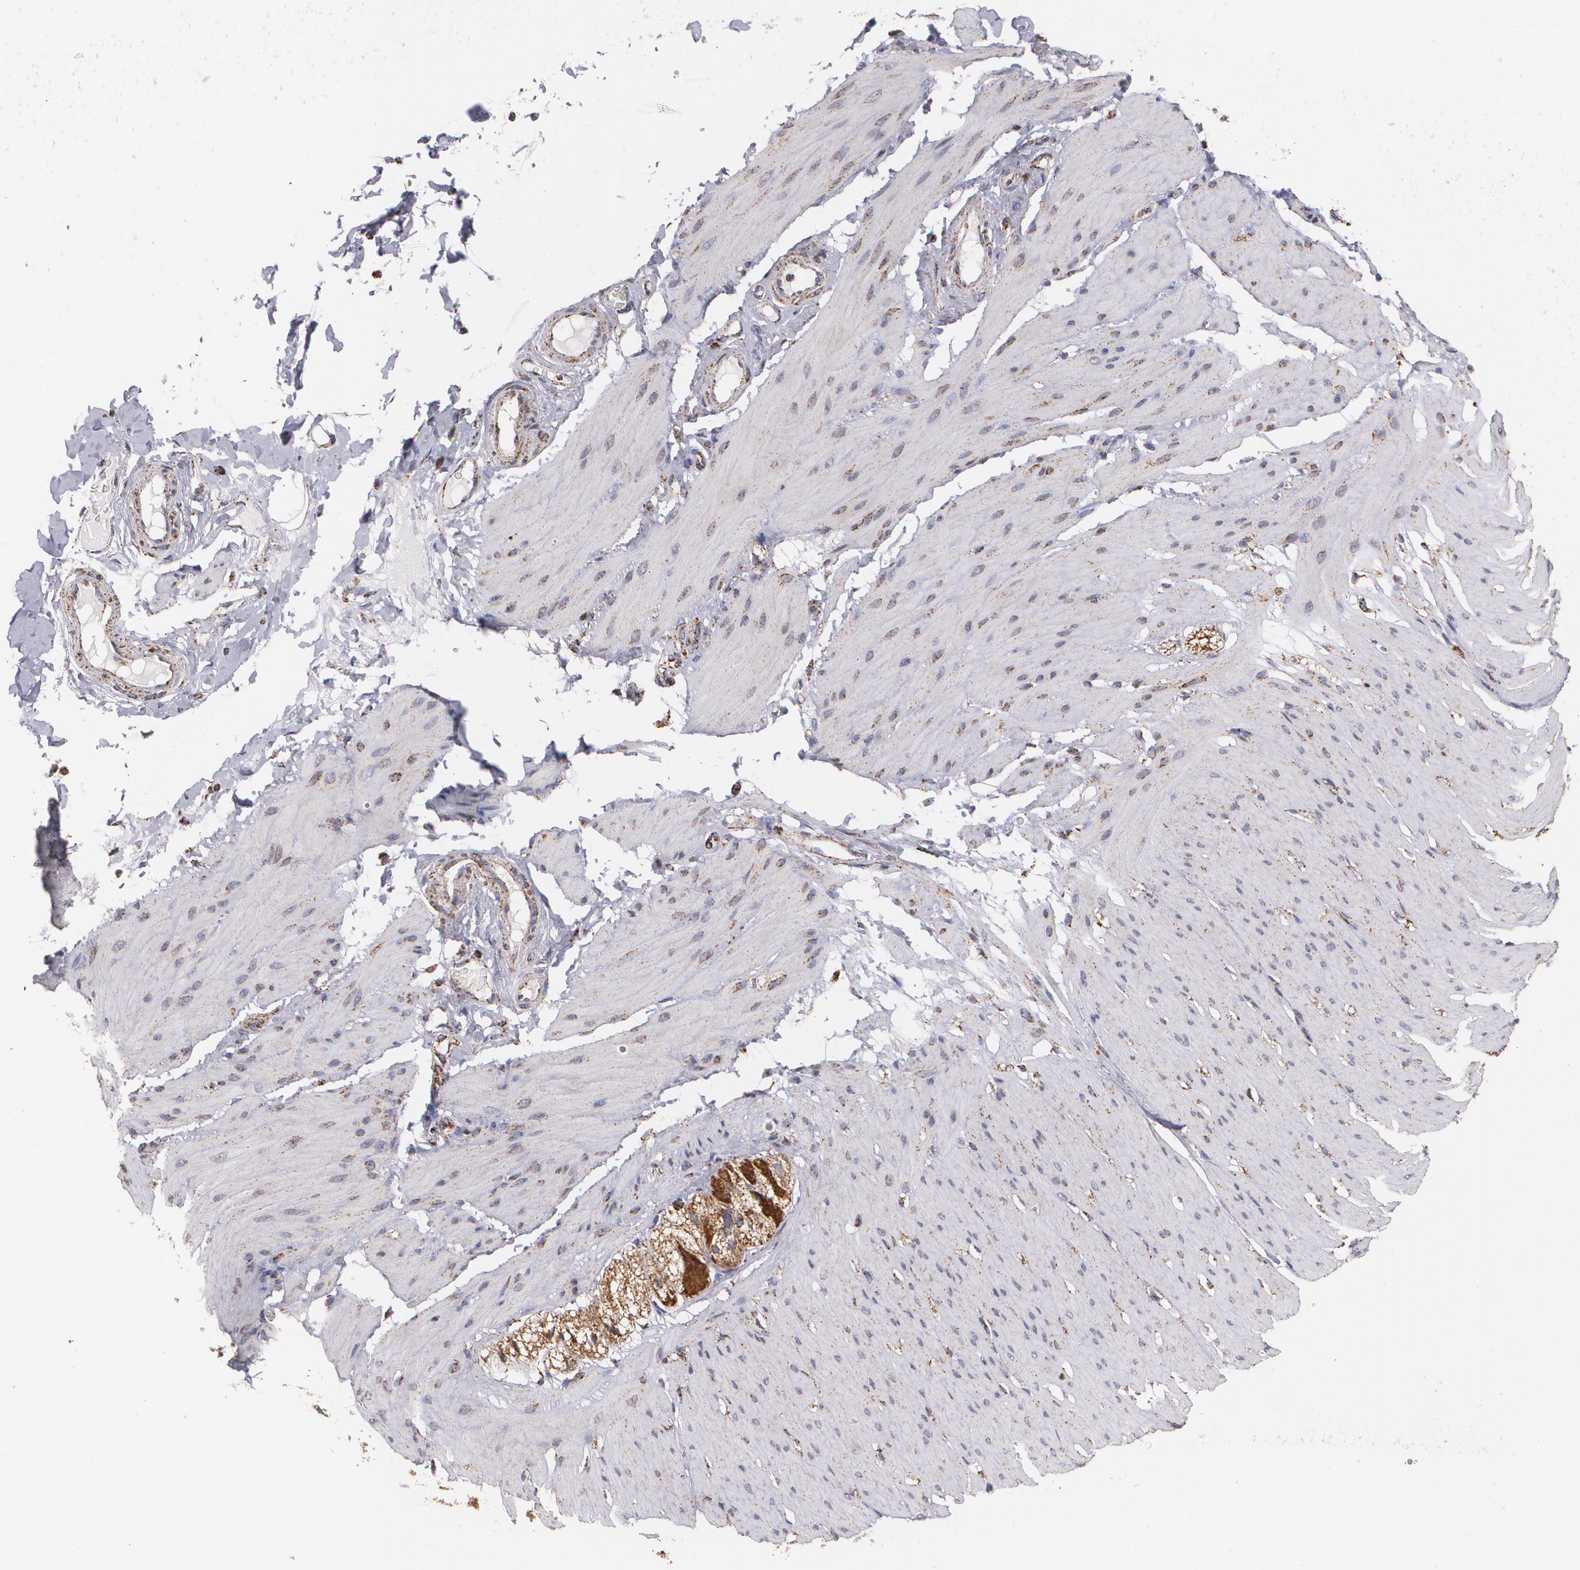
{"staining": {"intensity": "moderate", "quantity": "25%-75%", "location": "cytoplasmic/membranous"}, "tissue": "smooth muscle", "cell_type": "Smooth muscle cells", "image_type": "normal", "snomed": [{"axis": "morphology", "description": "Normal tissue, NOS"}, {"axis": "topography", "description": "Smooth muscle"}, {"axis": "topography", "description": "Colon"}], "caption": "DAB (3,3'-diaminobenzidine) immunohistochemical staining of benign human smooth muscle exhibits moderate cytoplasmic/membranous protein expression in about 25%-75% of smooth muscle cells.", "gene": "HSPD1", "patient": {"sex": "male", "age": 67}}